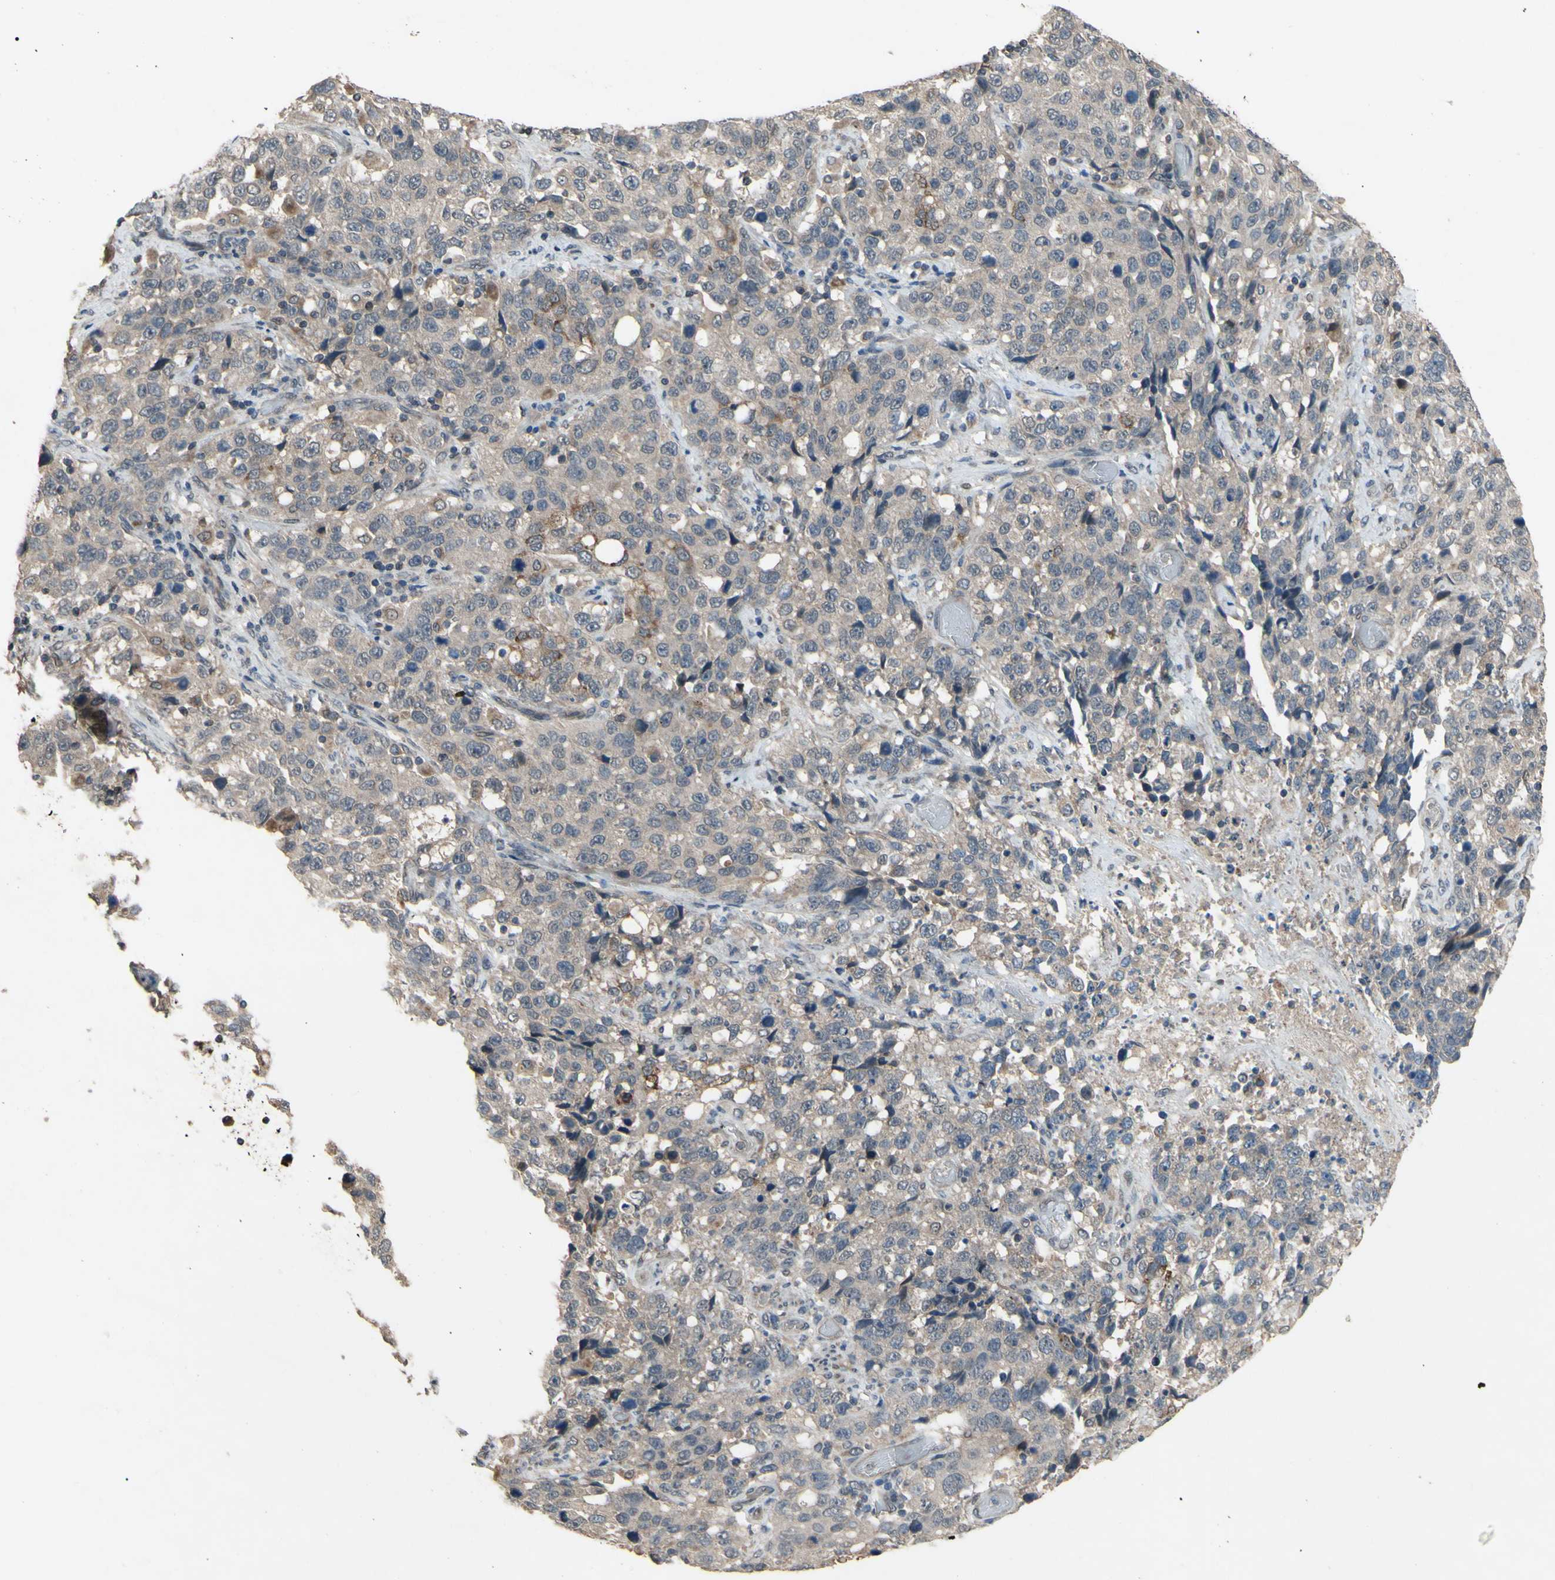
{"staining": {"intensity": "weak", "quantity": ">75%", "location": "cytoplasmic/membranous"}, "tissue": "stomach cancer", "cell_type": "Tumor cells", "image_type": "cancer", "snomed": [{"axis": "morphology", "description": "Normal tissue, NOS"}, {"axis": "morphology", "description": "Adenocarcinoma, NOS"}, {"axis": "topography", "description": "Stomach"}], "caption": "Immunohistochemical staining of human stomach cancer demonstrates low levels of weak cytoplasmic/membranous protein expression in approximately >75% of tumor cells.", "gene": "CD164", "patient": {"sex": "male", "age": 48}}